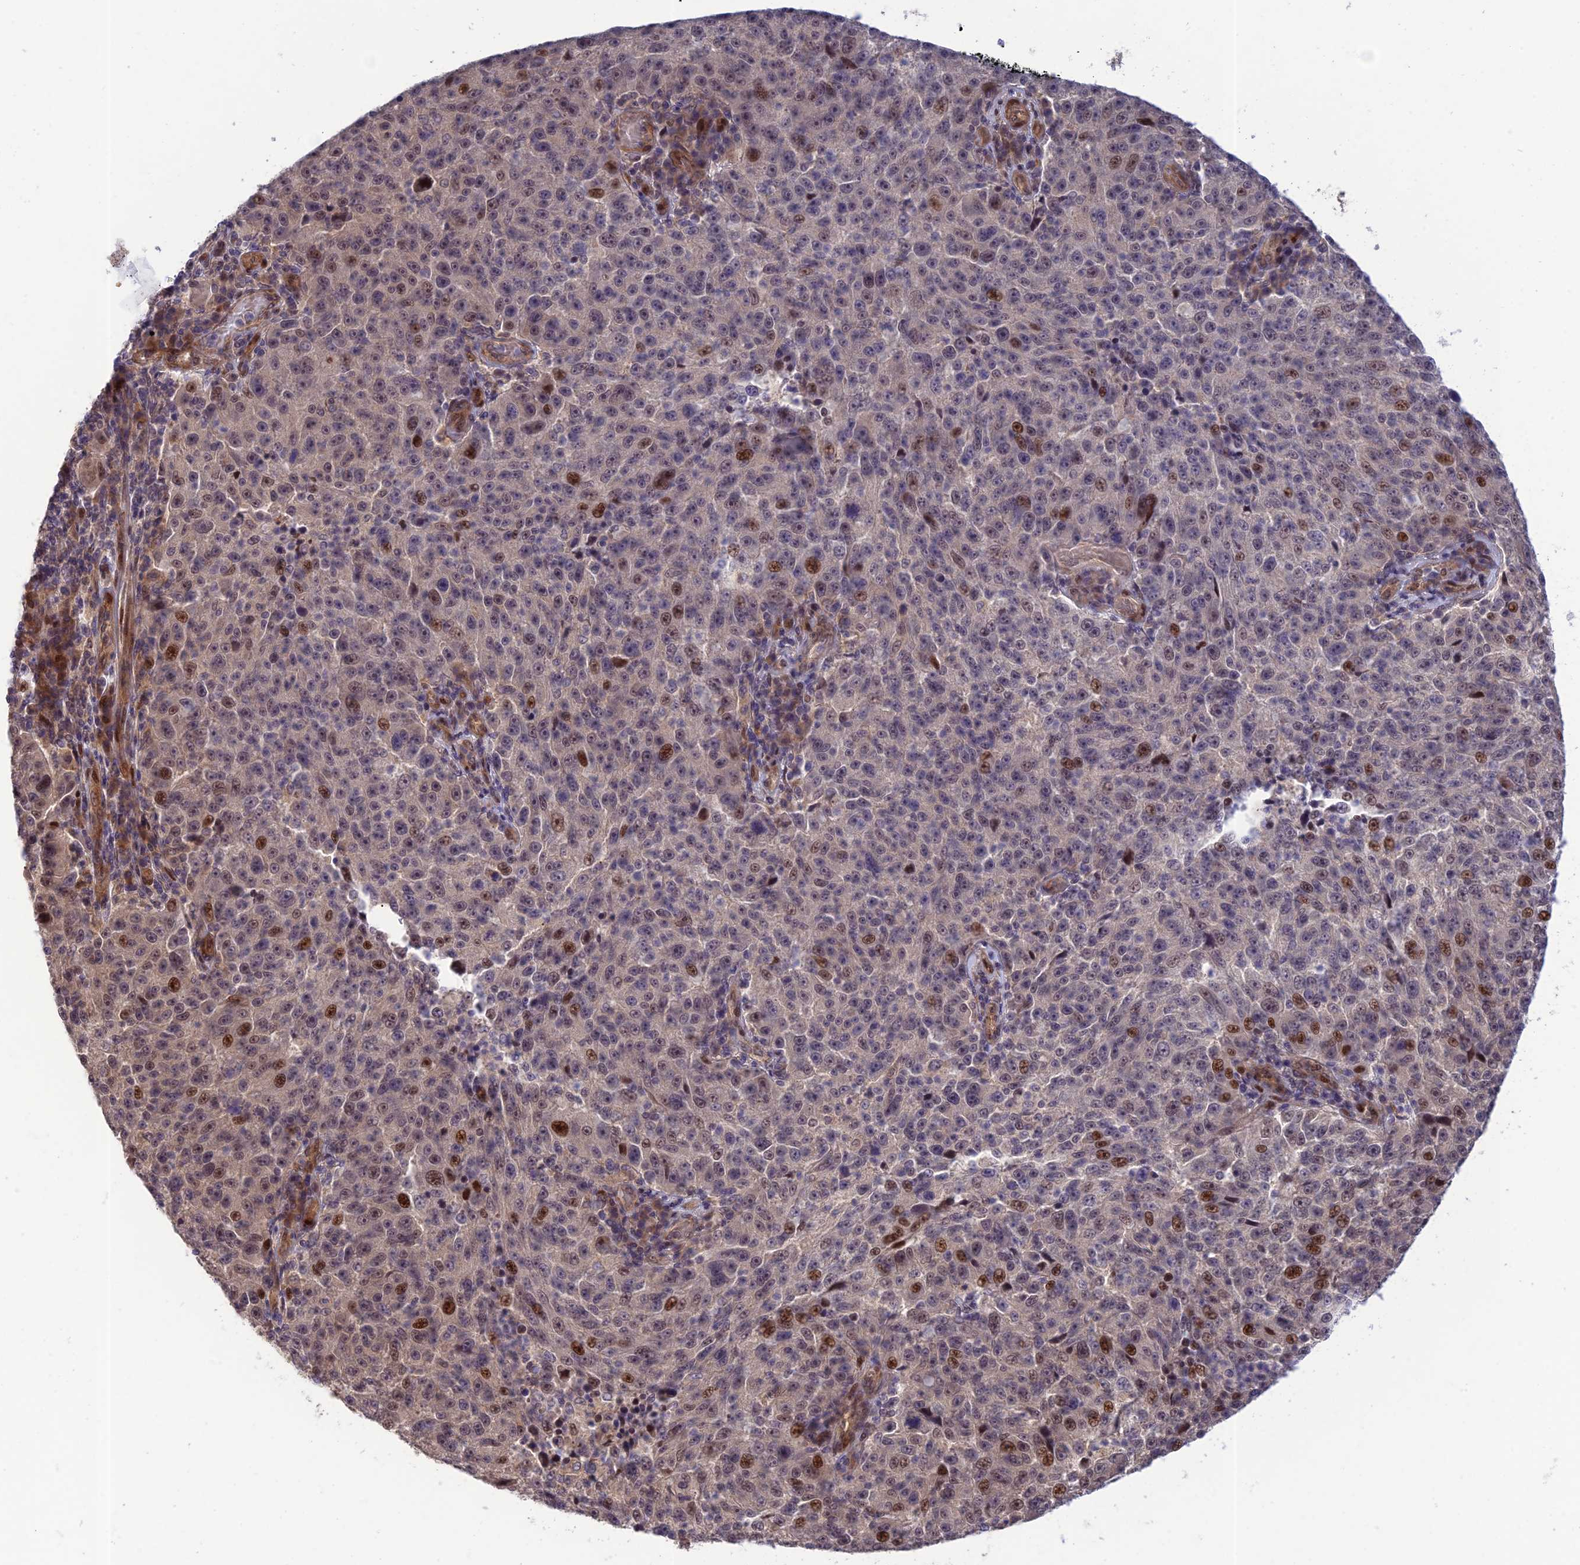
{"staining": {"intensity": "moderate", "quantity": "25%-75%", "location": "nuclear"}, "tissue": "melanoma", "cell_type": "Tumor cells", "image_type": "cancer", "snomed": [{"axis": "morphology", "description": "Malignant melanoma, NOS"}, {"axis": "topography", "description": "Skin"}], "caption": "Immunohistochemical staining of human melanoma reveals moderate nuclear protein staining in about 25%-75% of tumor cells.", "gene": "ZNF584", "patient": {"sex": "male", "age": 53}}